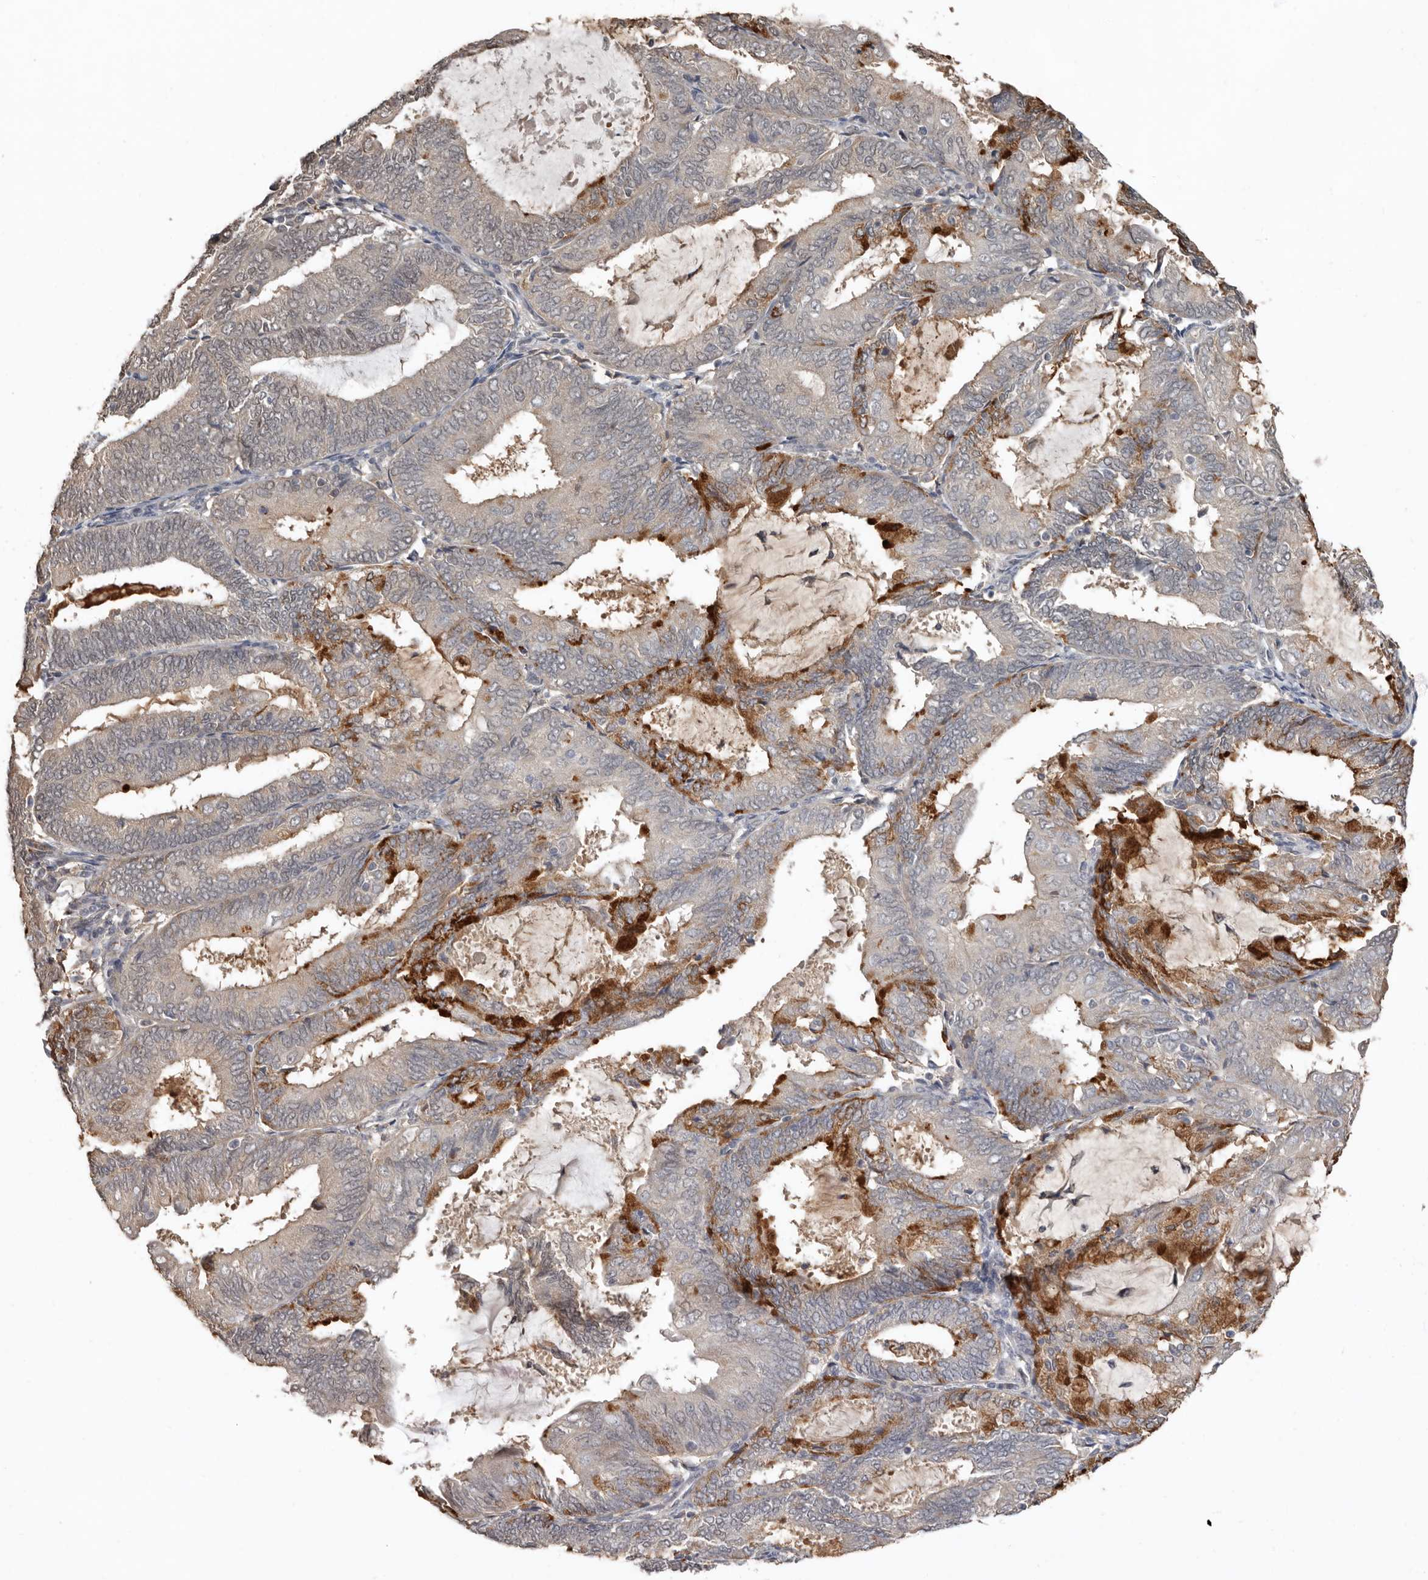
{"staining": {"intensity": "strong", "quantity": "<25%", "location": "cytoplasmic/membranous"}, "tissue": "endometrial cancer", "cell_type": "Tumor cells", "image_type": "cancer", "snomed": [{"axis": "morphology", "description": "Adenocarcinoma, NOS"}, {"axis": "topography", "description": "Endometrium"}], "caption": "Human endometrial cancer (adenocarcinoma) stained with a protein marker demonstrates strong staining in tumor cells.", "gene": "LRGUK", "patient": {"sex": "female", "age": 81}}